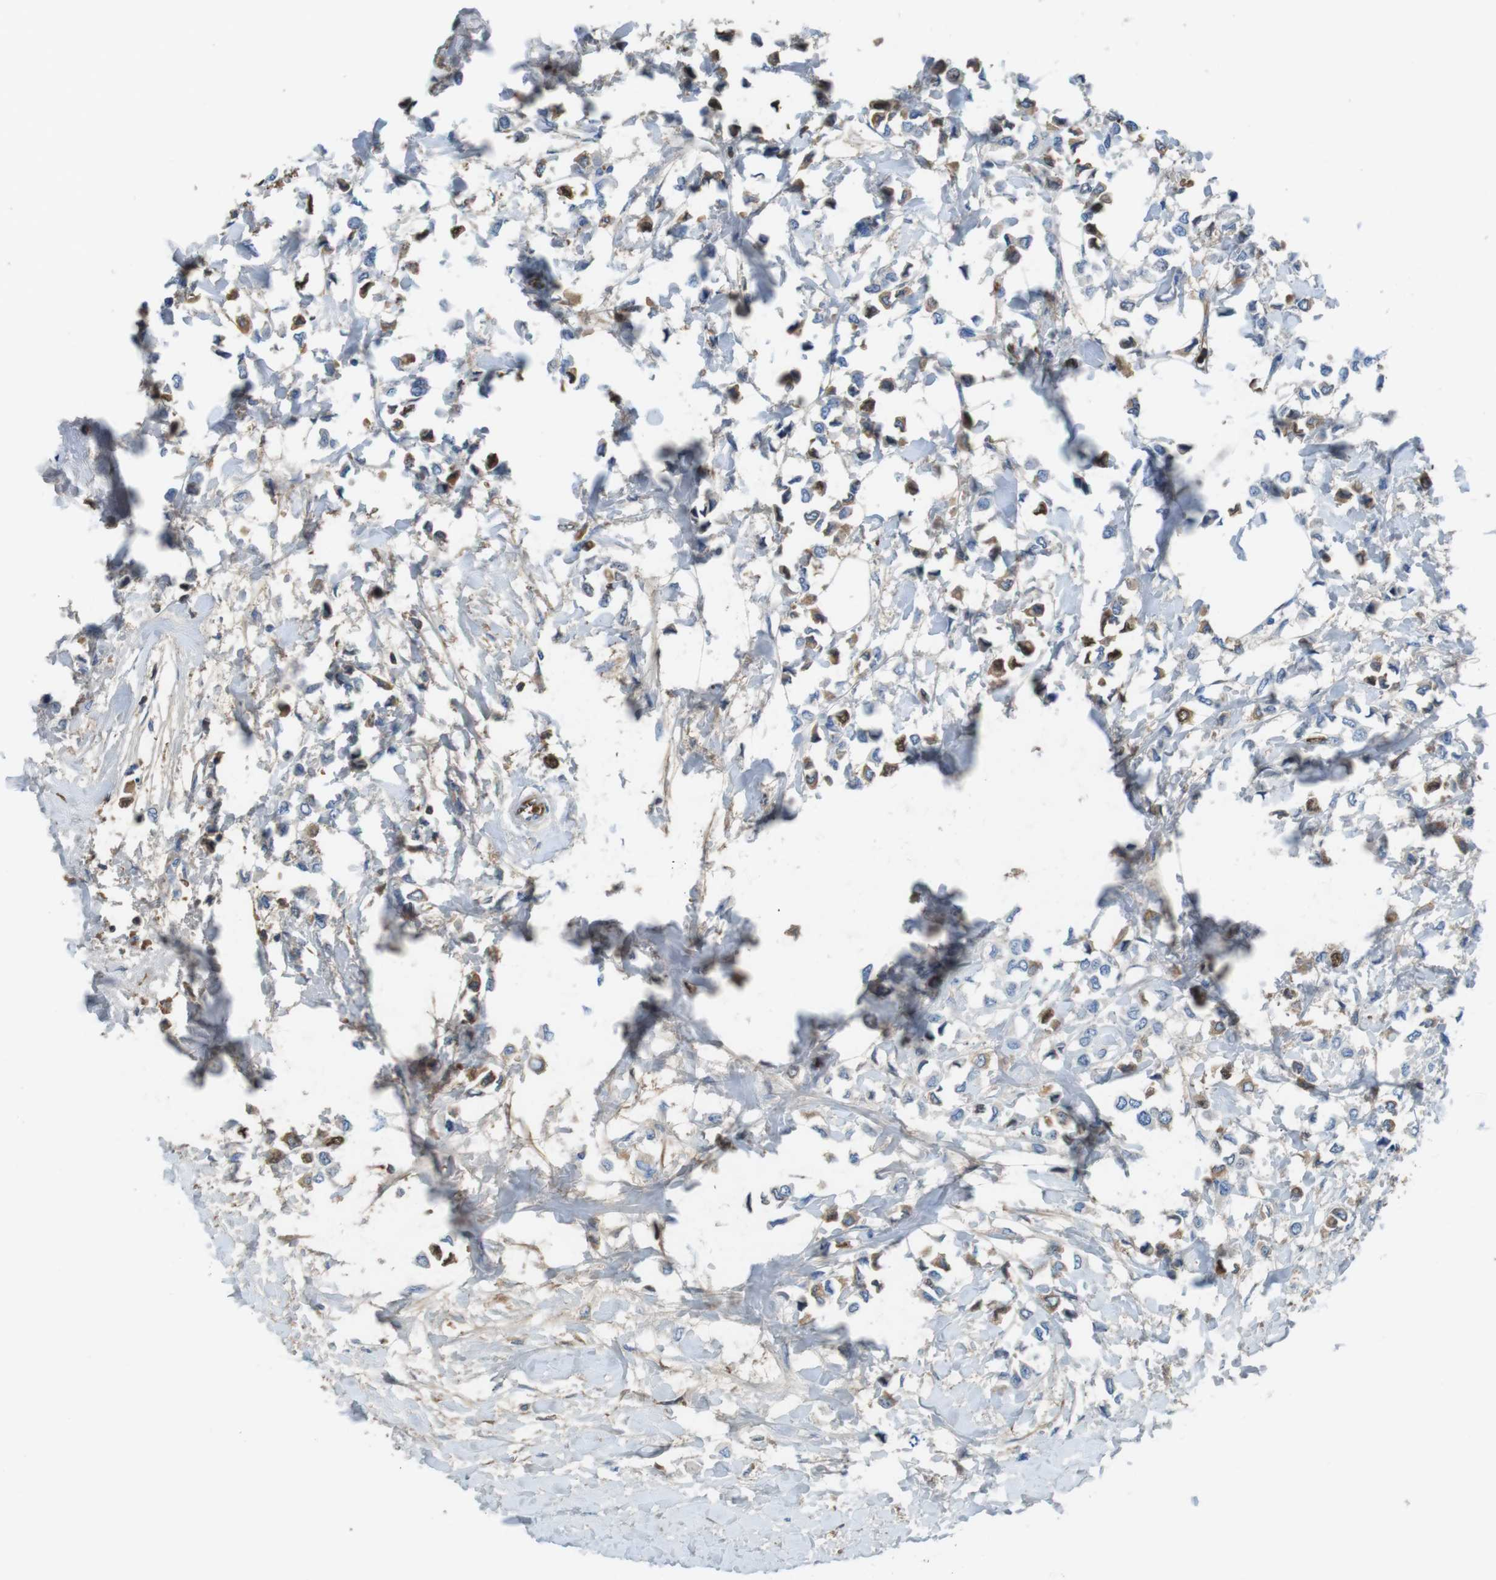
{"staining": {"intensity": "moderate", "quantity": ">75%", "location": "cytoplasmic/membranous"}, "tissue": "breast cancer", "cell_type": "Tumor cells", "image_type": "cancer", "snomed": [{"axis": "morphology", "description": "Lobular carcinoma"}, {"axis": "topography", "description": "Breast"}], "caption": "Approximately >75% of tumor cells in human breast cancer (lobular carcinoma) demonstrate moderate cytoplasmic/membranous protein expression as visualized by brown immunohistochemical staining.", "gene": "TMPRSS15", "patient": {"sex": "female", "age": 51}}